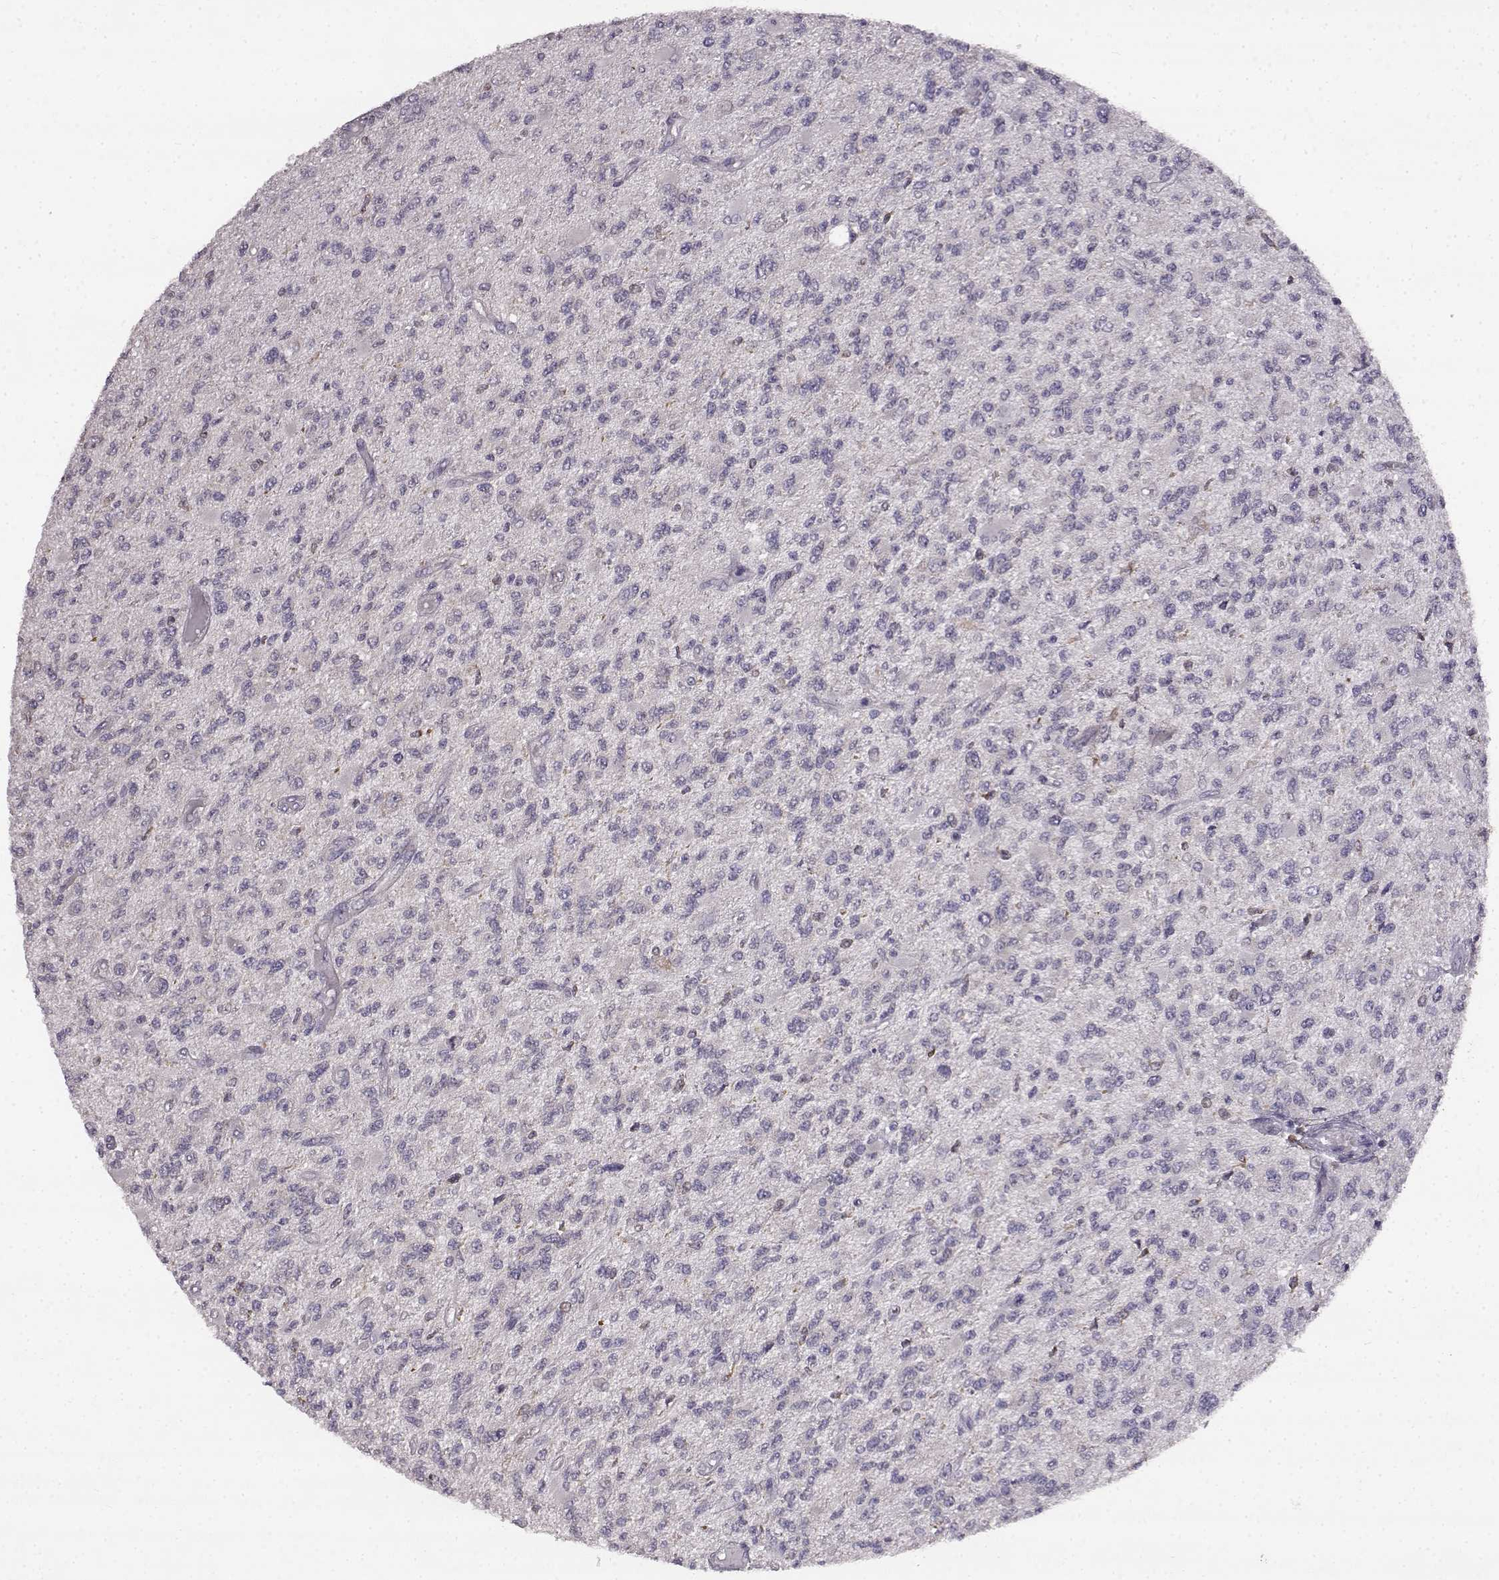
{"staining": {"intensity": "negative", "quantity": "none", "location": "none"}, "tissue": "glioma", "cell_type": "Tumor cells", "image_type": "cancer", "snomed": [{"axis": "morphology", "description": "Glioma, malignant, High grade"}, {"axis": "topography", "description": "Brain"}], "caption": "This is an immunohistochemistry (IHC) histopathology image of human glioma. There is no positivity in tumor cells.", "gene": "SPAG17", "patient": {"sex": "female", "age": 63}}